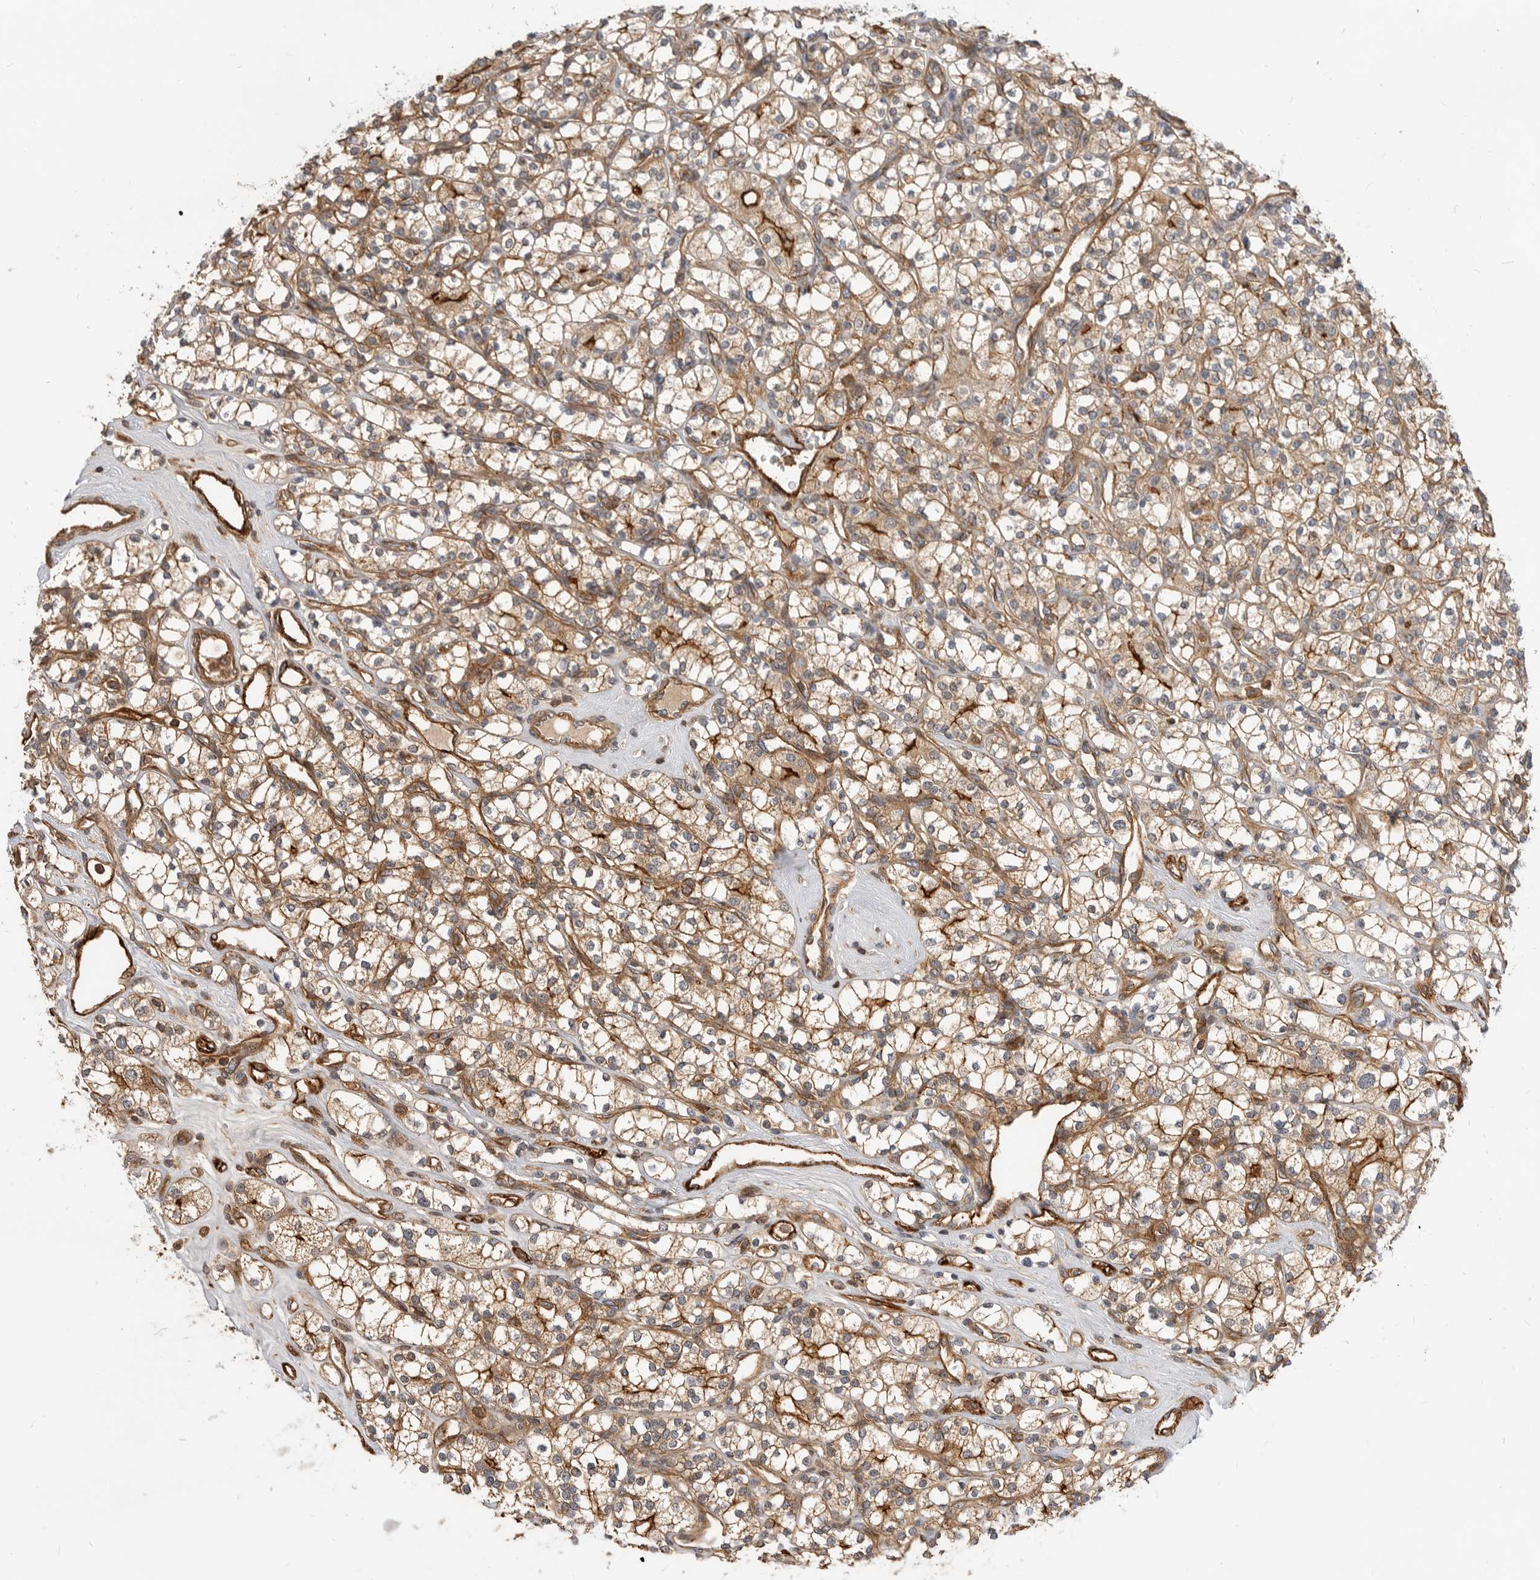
{"staining": {"intensity": "moderate", "quantity": ">75%", "location": "cytoplasmic/membranous"}, "tissue": "renal cancer", "cell_type": "Tumor cells", "image_type": "cancer", "snomed": [{"axis": "morphology", "description": "Adenocarcinoma, NOS"}, {"axis": "topography", "description": "Kidney"}], "caption": "Immunohistochemistry of renal cancer displays medium levels of moderate cytoplasmic/membranous expression in about >75% of tumor cells. Using DAB (3,3'-diaminobenzidine) (brown) and hematoxylin (blue) stains, captured at high magnification using brightfield microscopy.", "gene": "GPATCH2", "patient": {"sex": "male", "age": 77}}